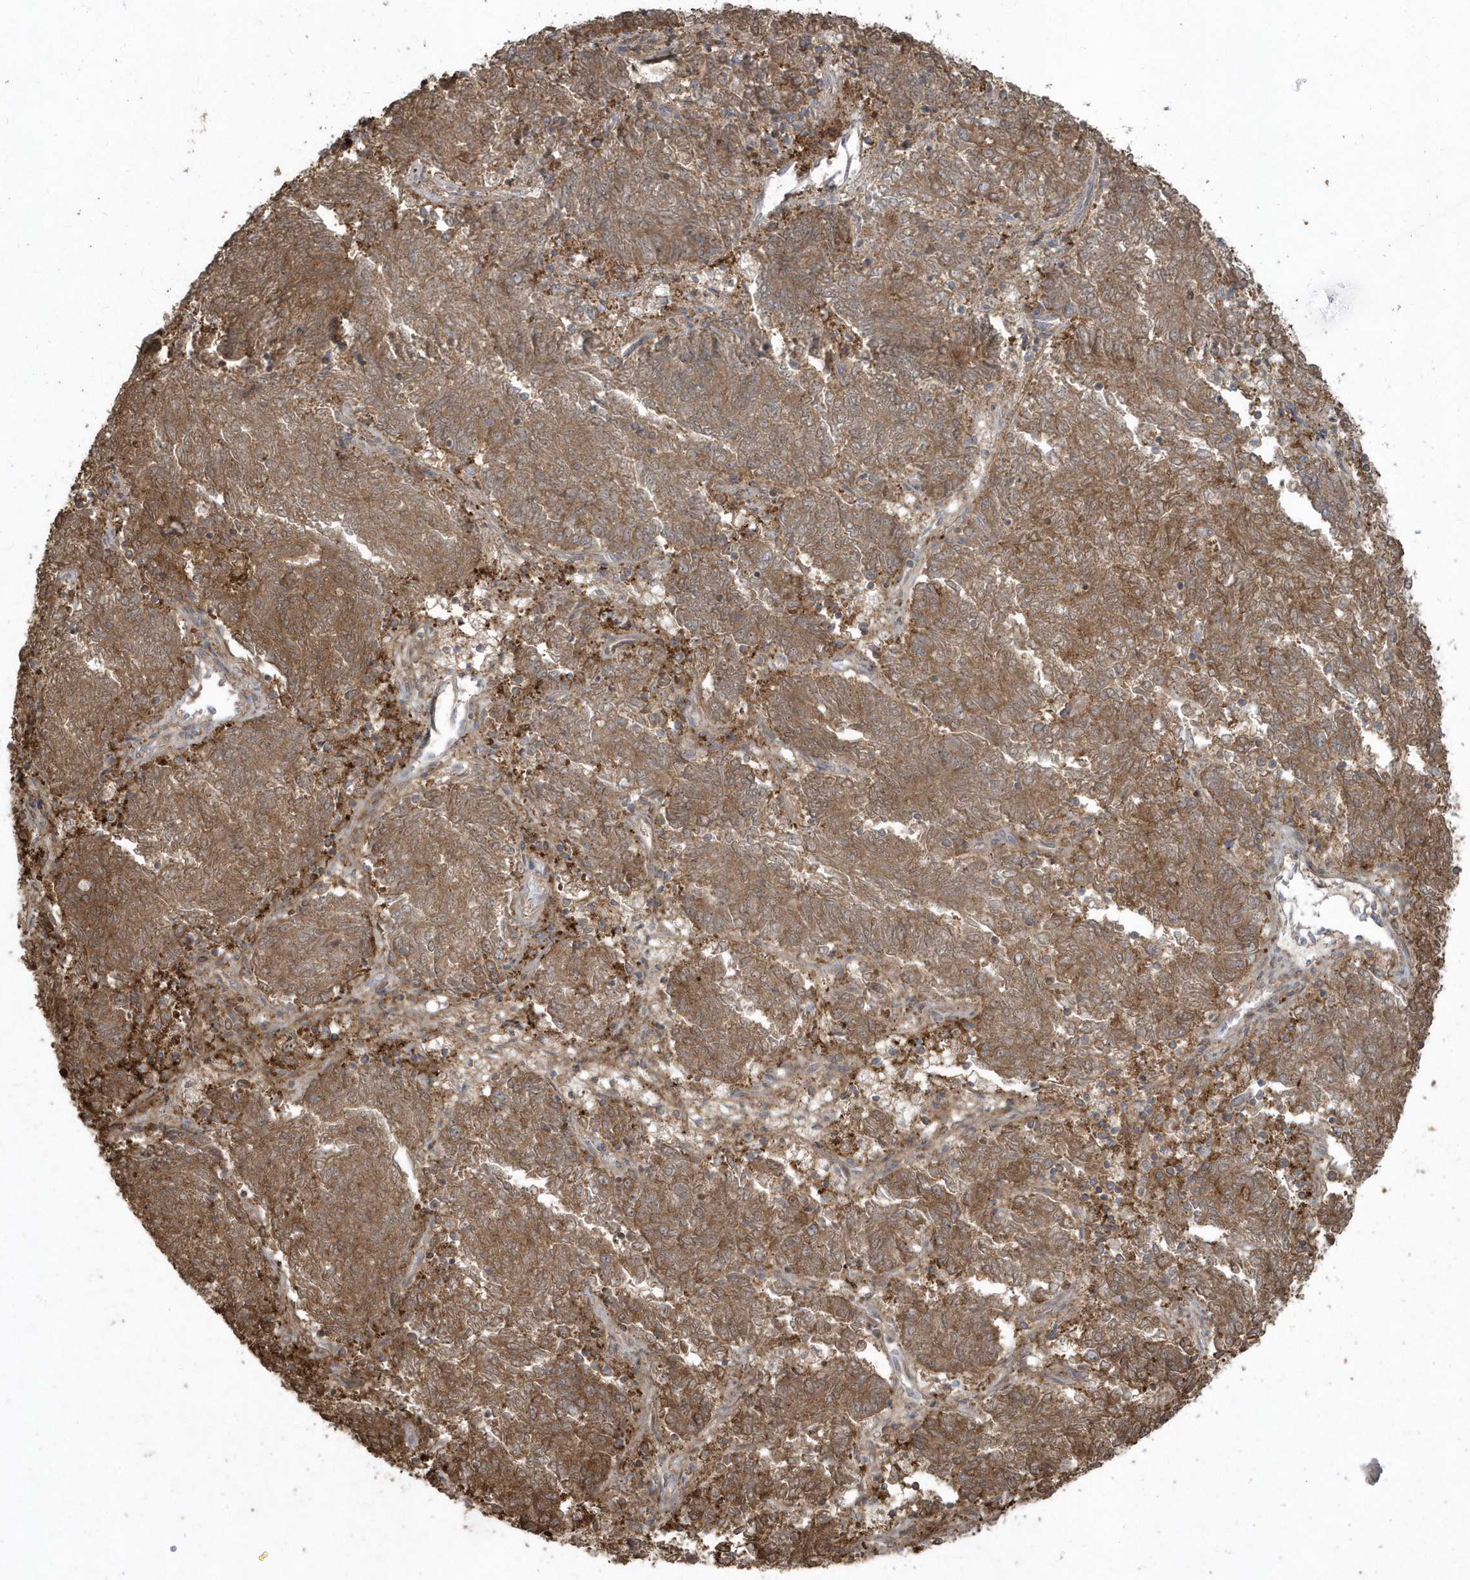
{"staining": {"intensity": "moderate", "quantity": ">75%", "location": "cytoplasmic/membranous"}, "tissue": "endometrial cancer", "cell_type": "Tumor cells", "image_type": "cancer", "snomed": [{"axis": "morphology", "description": "Adenocarcinoma, NOS"}, {"axis": "topography", "description": "Endometrium"}], "caption": "High-power microscopy captured an IHC micrograph of endometrial cancer, revealing moderate cytoplasmic/membranous expression in about >75% of tumor cells. The staining is performed using DAB brown chromogen to label protein expression. The nuclei are counter-stained blue using hematoxylin.", "gene": "HNMT", "patient": {"sex": "female", "age": 80}}